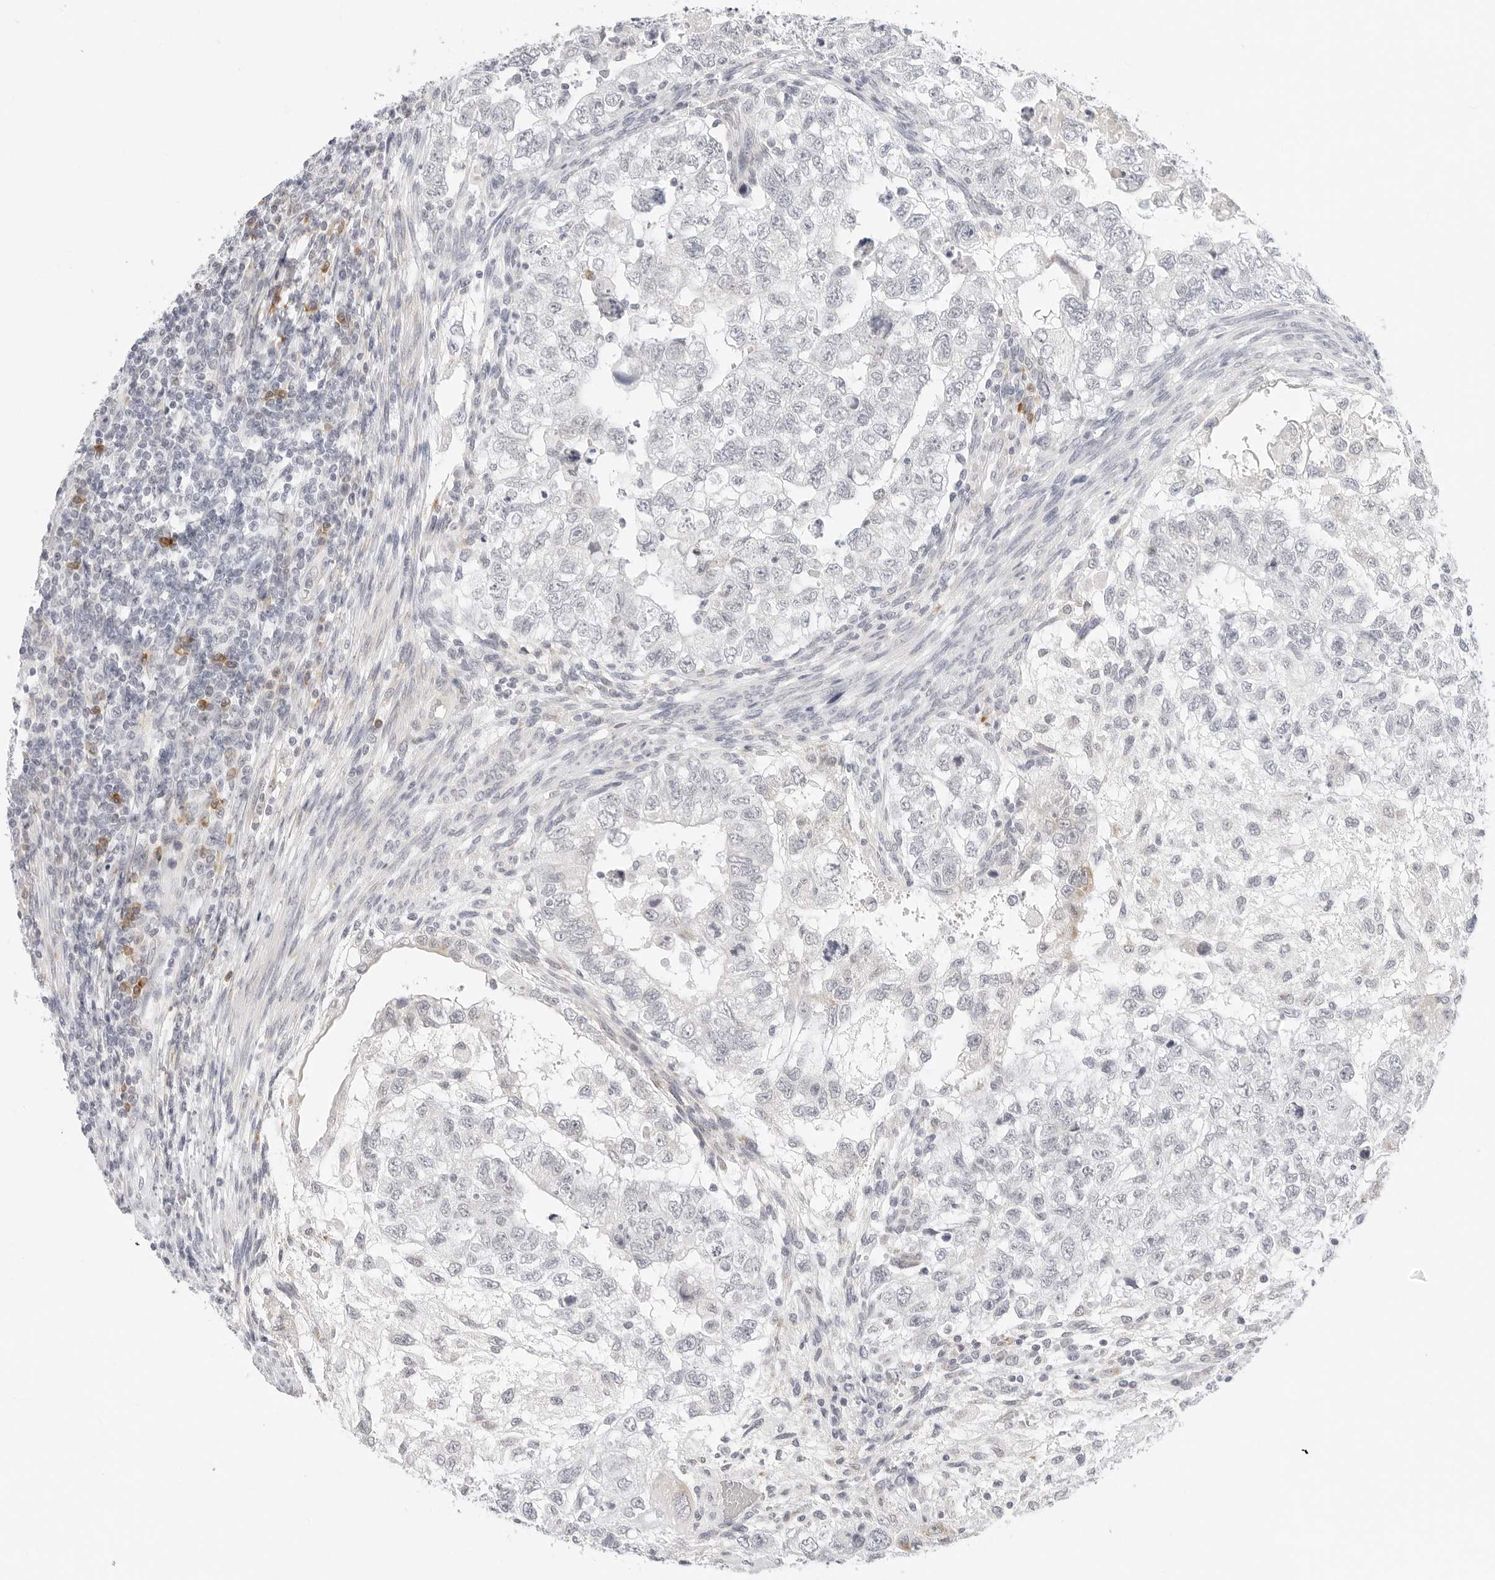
{"staining": {"intensity": "negative", "quantity": "none", "location": "none"}, "tissue": "testis cancer", "cell_type": "Tumor cells", "image_type": "cancer", "snomed": [{"axis": "morphology", "description": "Carcinoma, Embryonal, NOS"}, {"axis": "topography", "description": "Testis"}], "caption": "High magnification brightfield microscopy of testis embryonal carcinoma stained with DAB (3,3'-diaminobenzidine) (brown) and counterstained with hematoxylin (blue): tumor cells show no significant staining.", "gene": "EDN2", "patient": {"sex": "male", "age": 37}}